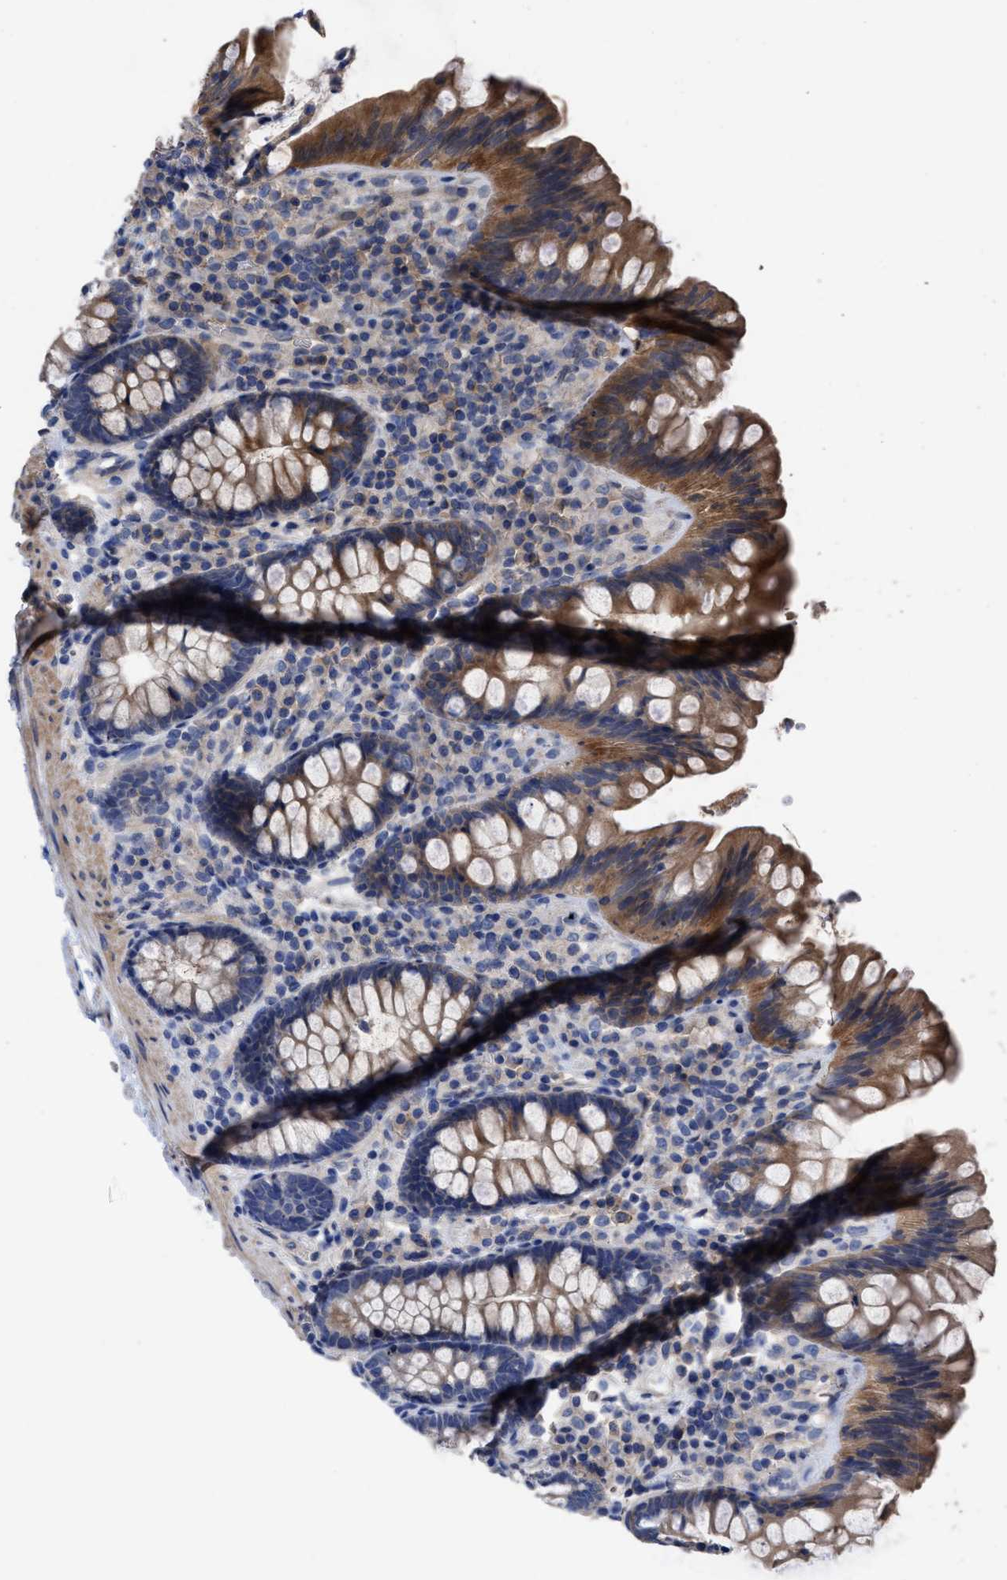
{"staining": {"intensity": "moderate", "quantity": ">75%", "location": "cytoplasmic/membranous"}, "tissue": "colon", "cell_type": "Endothelial cells", "image_type": "normal", "snomed": [{"axis": "morphology", "description": "Normal tissue, NOS"}, {"axis": "topography", "description": "Colon"}], "caption": "This histopathology image displays immunohistochemistry (IHC) staining of benign human colon, with medium moderate cytoplasmic/membranous staining in about >75% of endothelial cells.", "gene": "BTN2A1", "patient": {"sex": "female", "age": 80}}